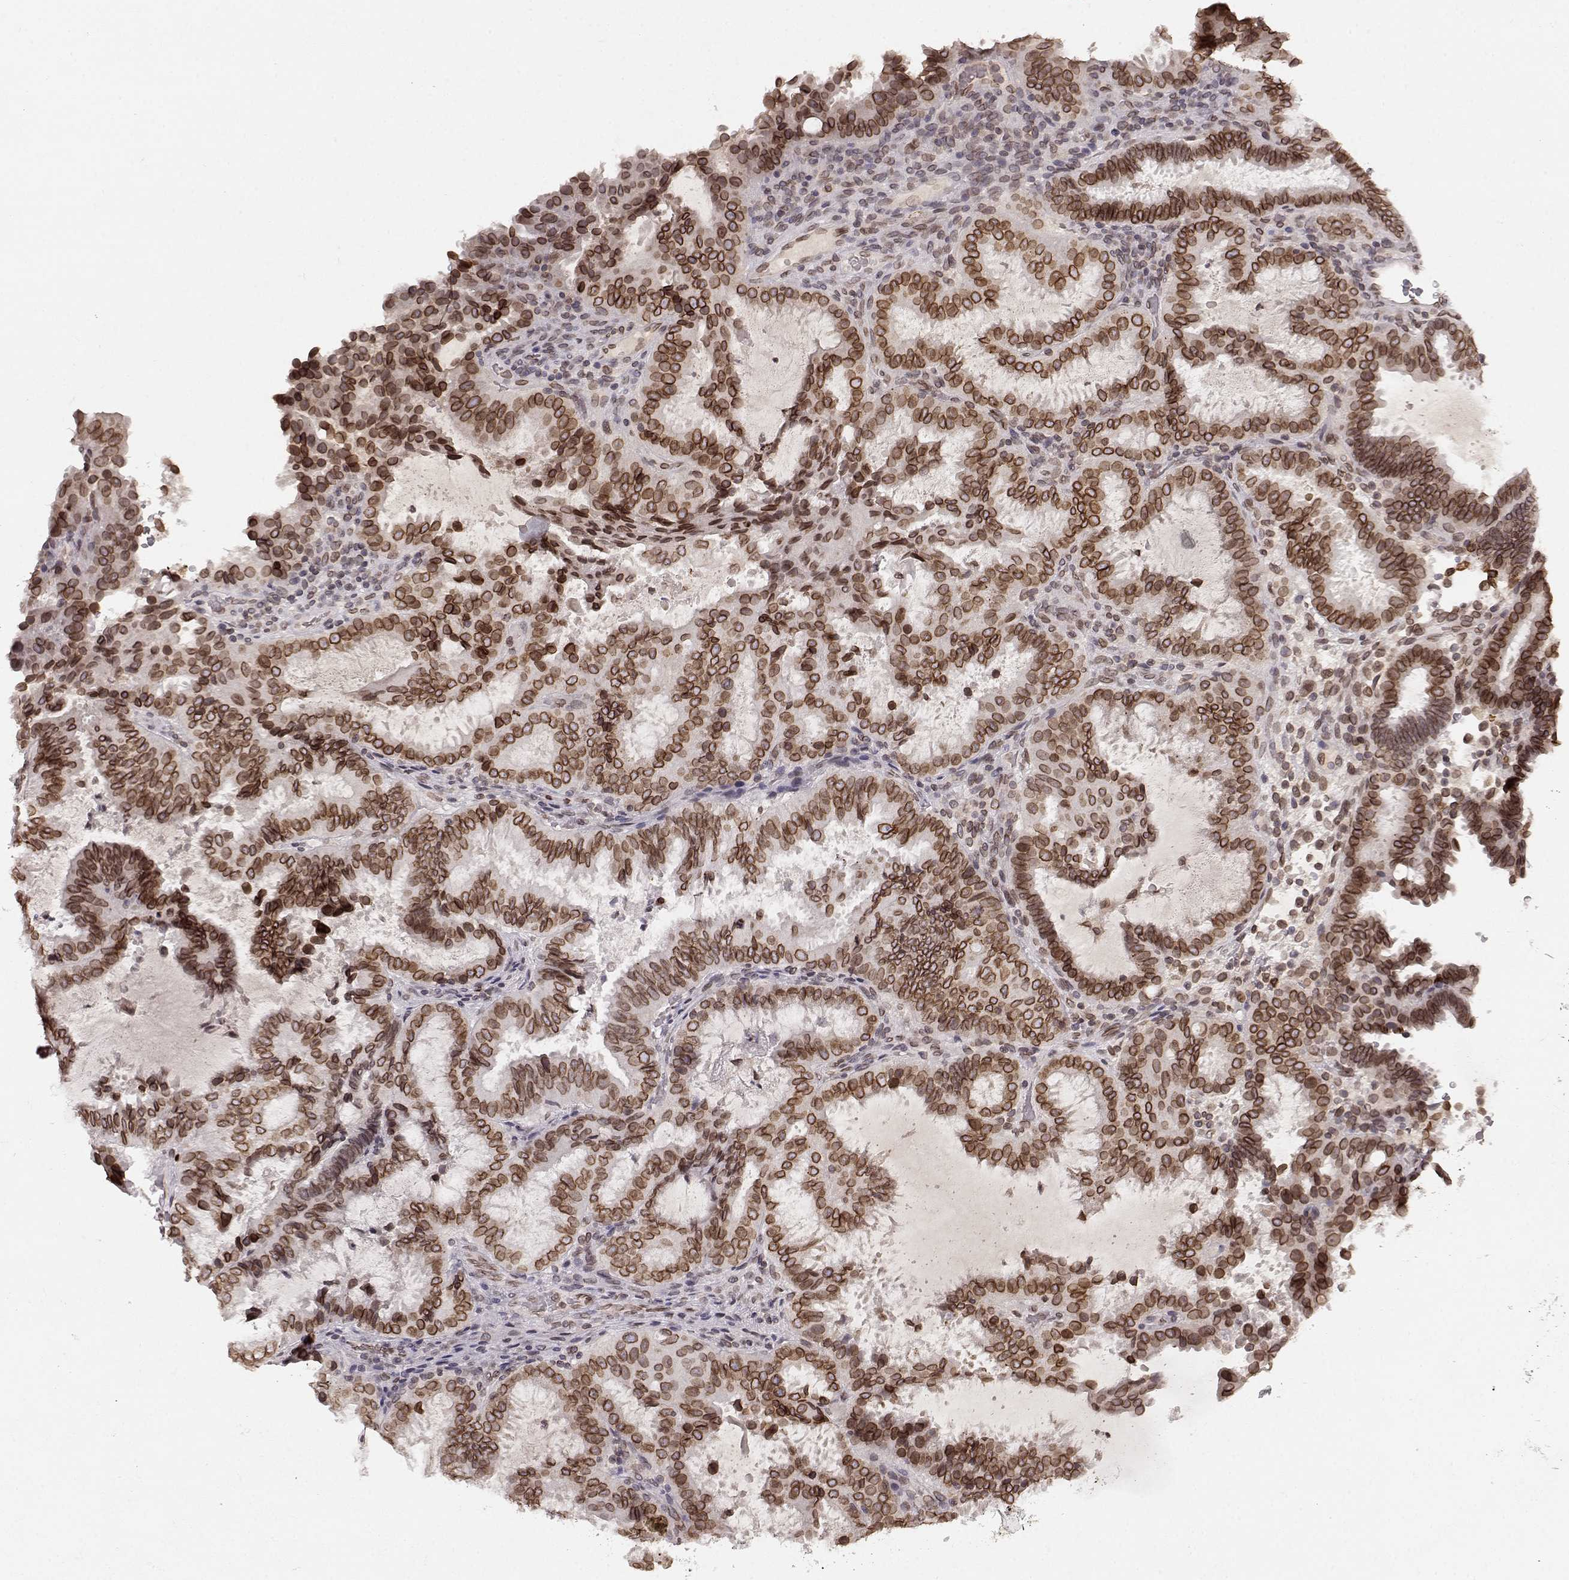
{"staining": {"intensity": "strong", "quantity": ">75%", "location": "cytoplasmic/membranous,nuclear"}, "tissue": "ovarian cancer", "cell_type": "Tumor cells", "image_type": "cancer", "snomed": [{"axis": "morphology", "description": "Carcinoma, endometroid"}, {"axis": "topography", "description": "Ovary"}], "caption": "Strong cytoplasmic/membranous and nuclear protein staining is seen in approximately >75% of tumor cells in ovarian cancer.", "gene": "DCAF12", "patient": {"sex": "female", "age": 41}}